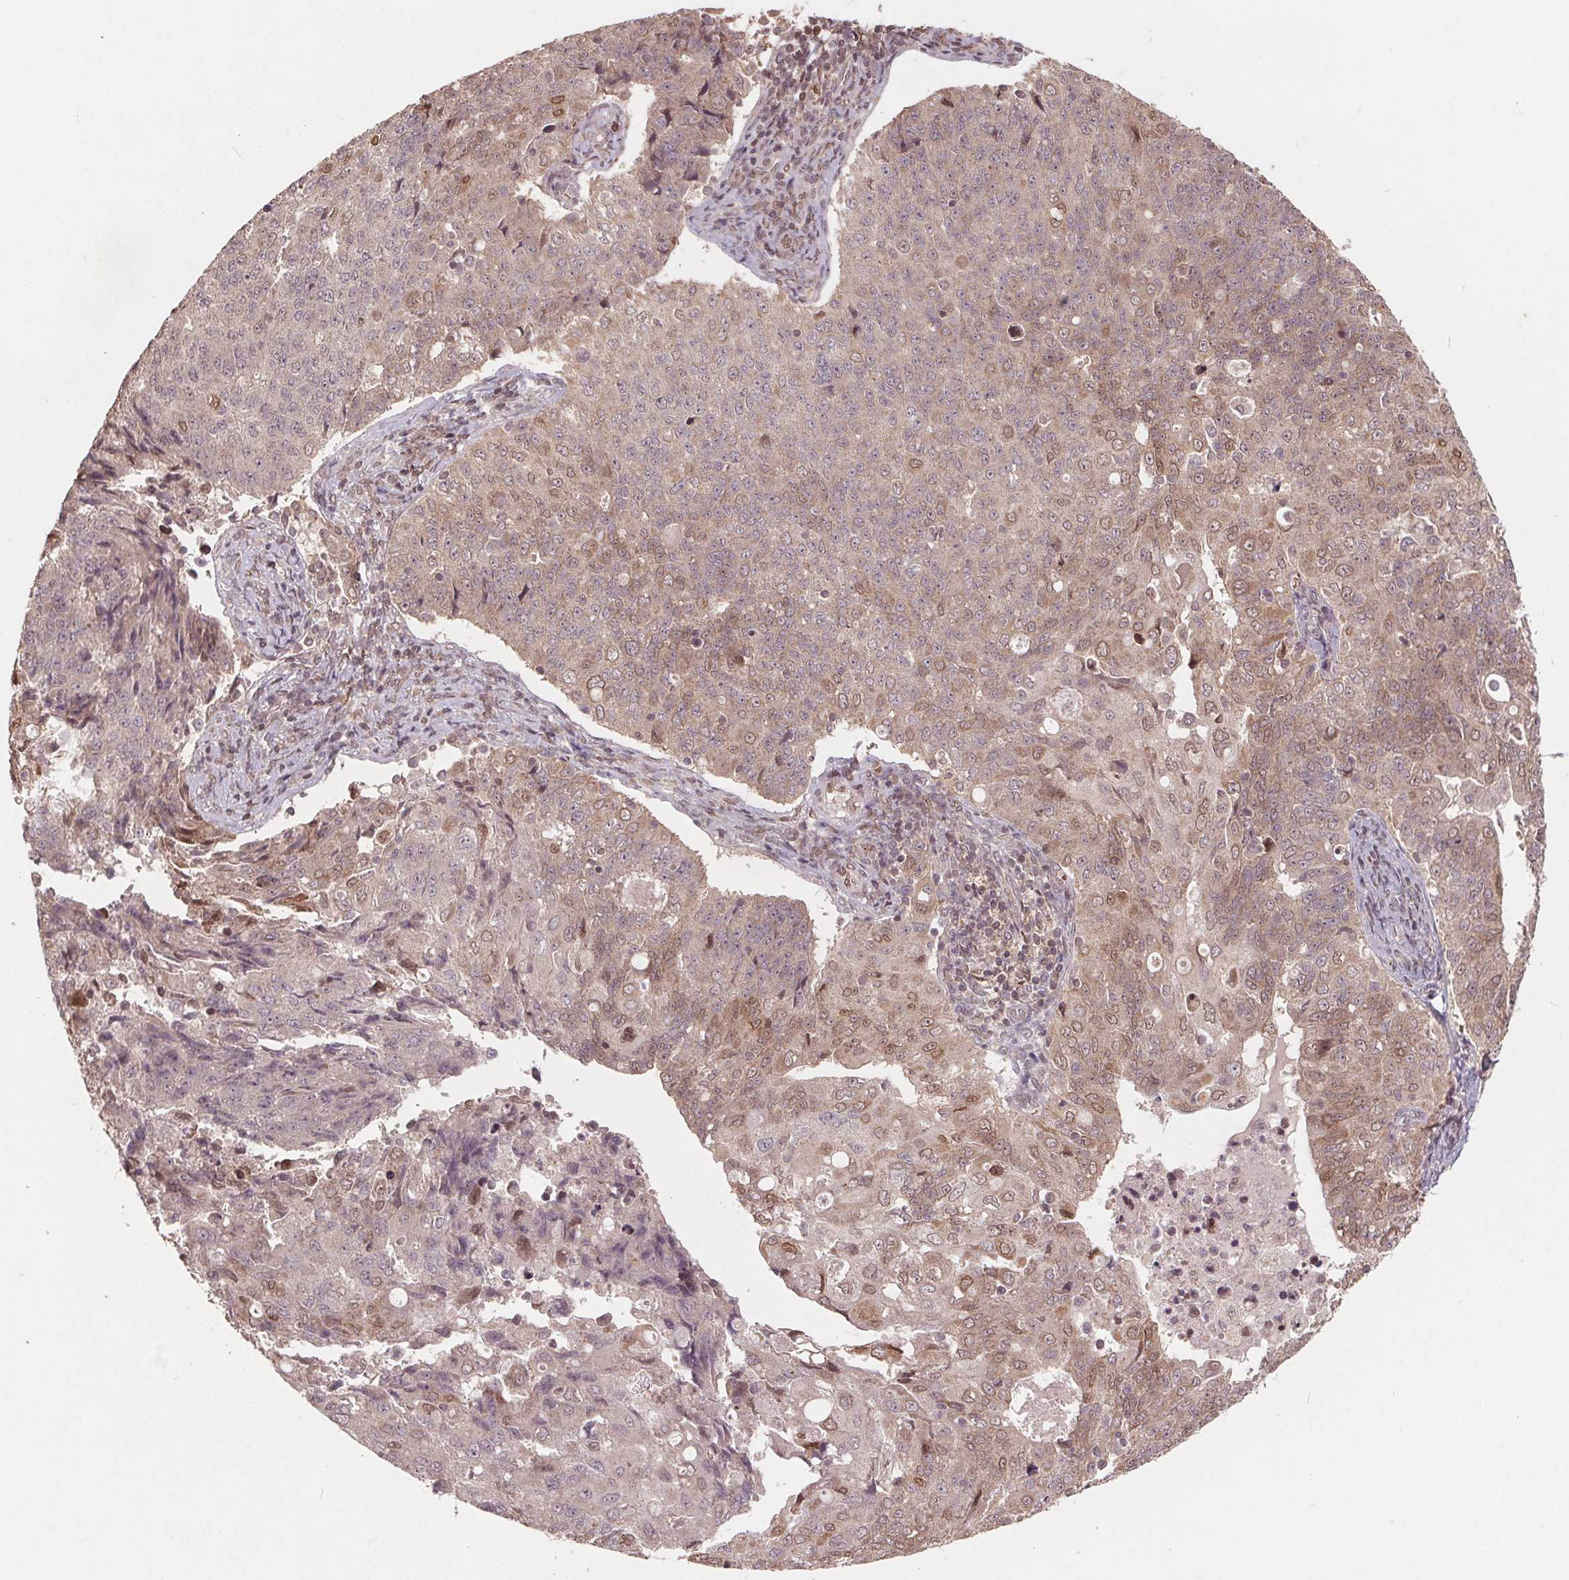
{"staining": {"intensity": "weak", "quantity": ">75%", "location": "cytoplasmic/membranous,nuclear"}, "tissue": "endometrial cancer", "cell_type": "Tumor cells", "image_type": "cancer", "snomed": [{"axis": "morphology", "description": "Adenocarcinoma, NOS"}, {"axis": "topography", "description": "Endometrium"}], "caption": "About >75% of tumor cells in human endometrial cancer (adenocarcinoma) exhibit weak cytoplasmic/membranous and nuclear protein expression as visualized by brown immunohistochemical staining.", "gene": "HIF1AN", "patient": {"sex": "female", "age": 43}}